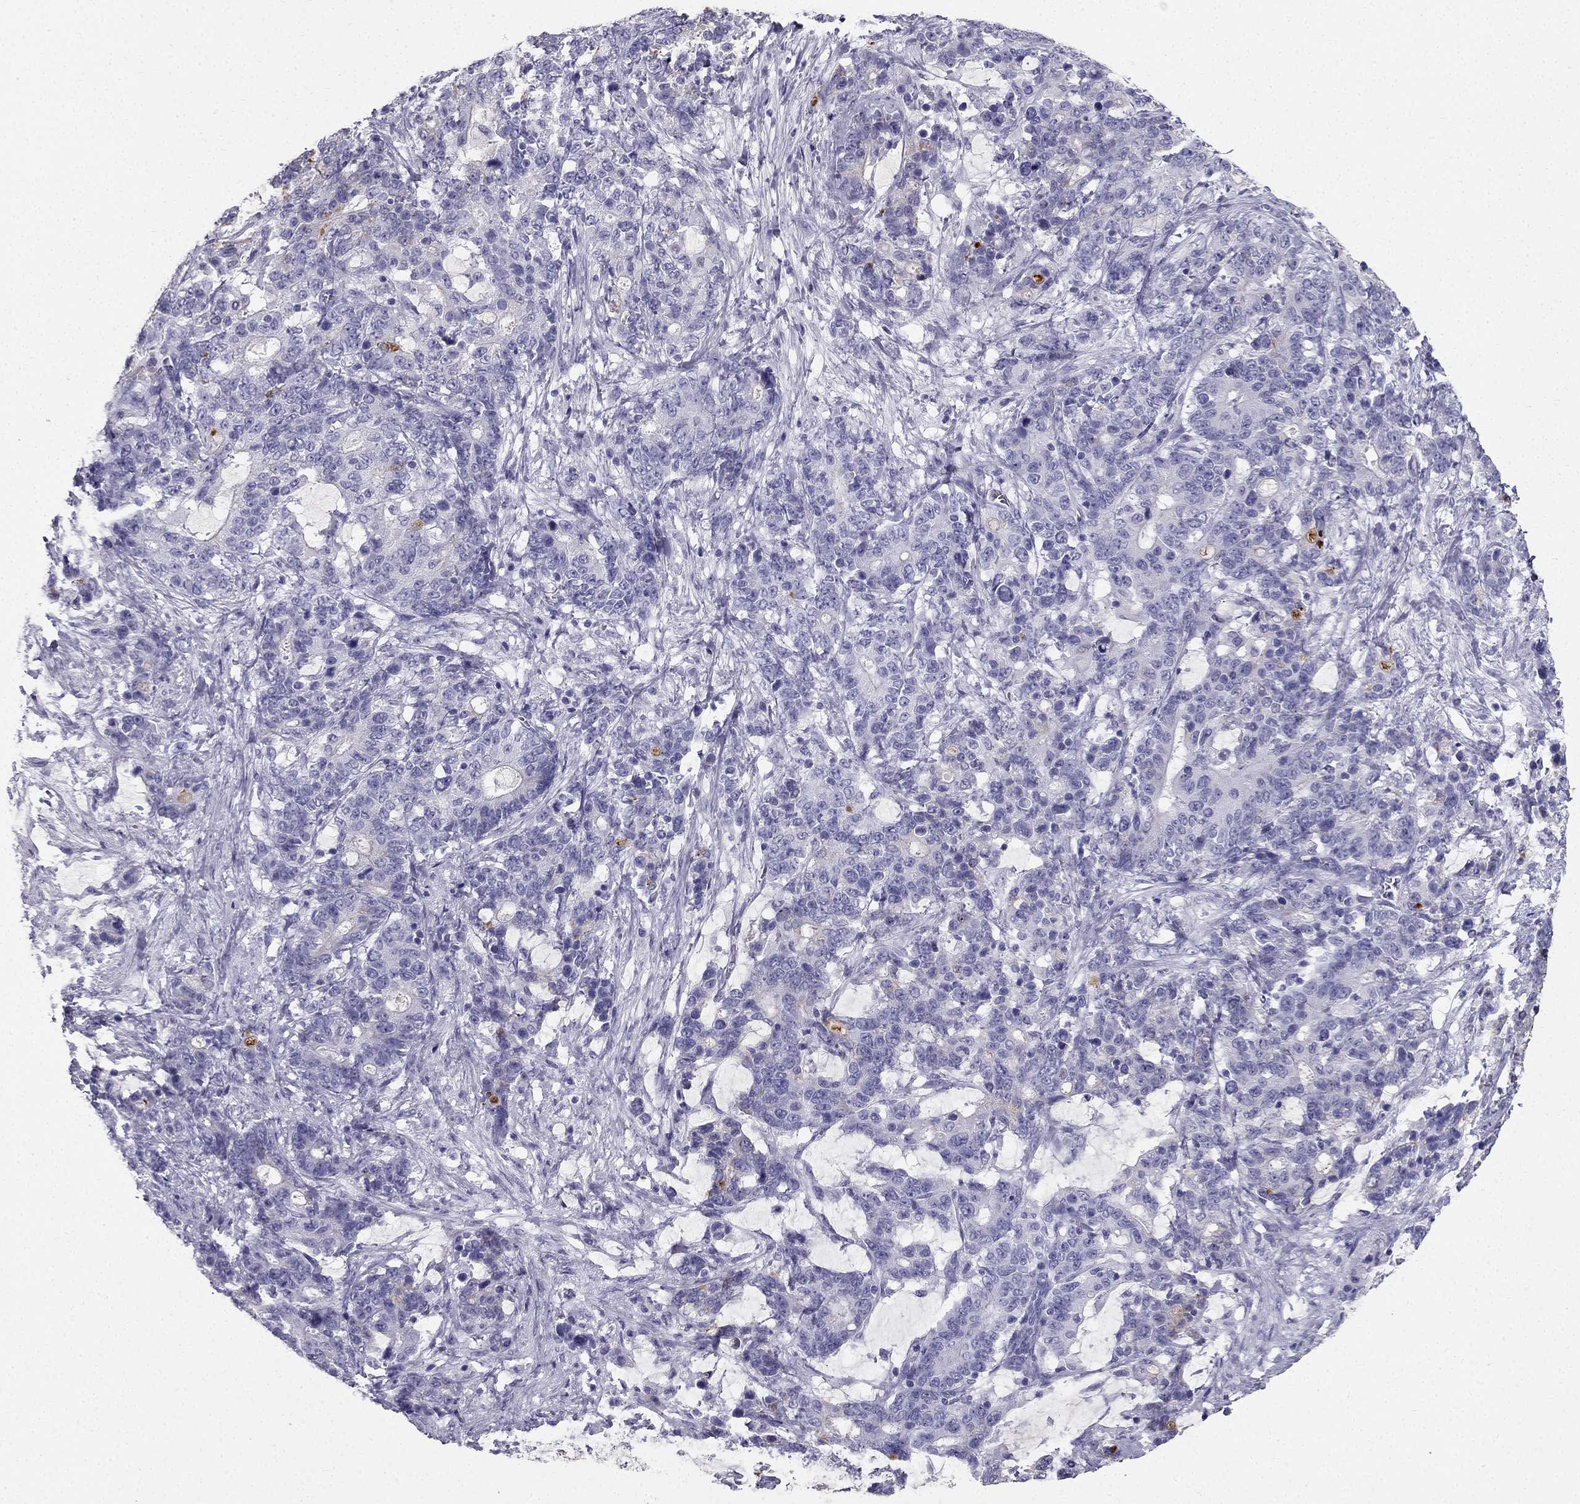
{"staining": {"intensity": "negative", "quantity": "none", "location": "none"}, "tissue": "stomach cancer", "cell_type": "Tumor cells", "image_type": "cancer", "snomed": [{"axis": "morphology", "description": "Normal tissue, NOS"}, {"axis": "morphology", "description": "Adenocarcinoma, NOS"}, {"axis": "topography", "description": "Stomach"}], "caption": "DAB (3,3'-diaminobenzidine) immunohistochemical staining of human stomach cancer displays no significant positivity in tumor cells.", "gene": "TFF3", "patient": {"sex": "female", "age": 64}}